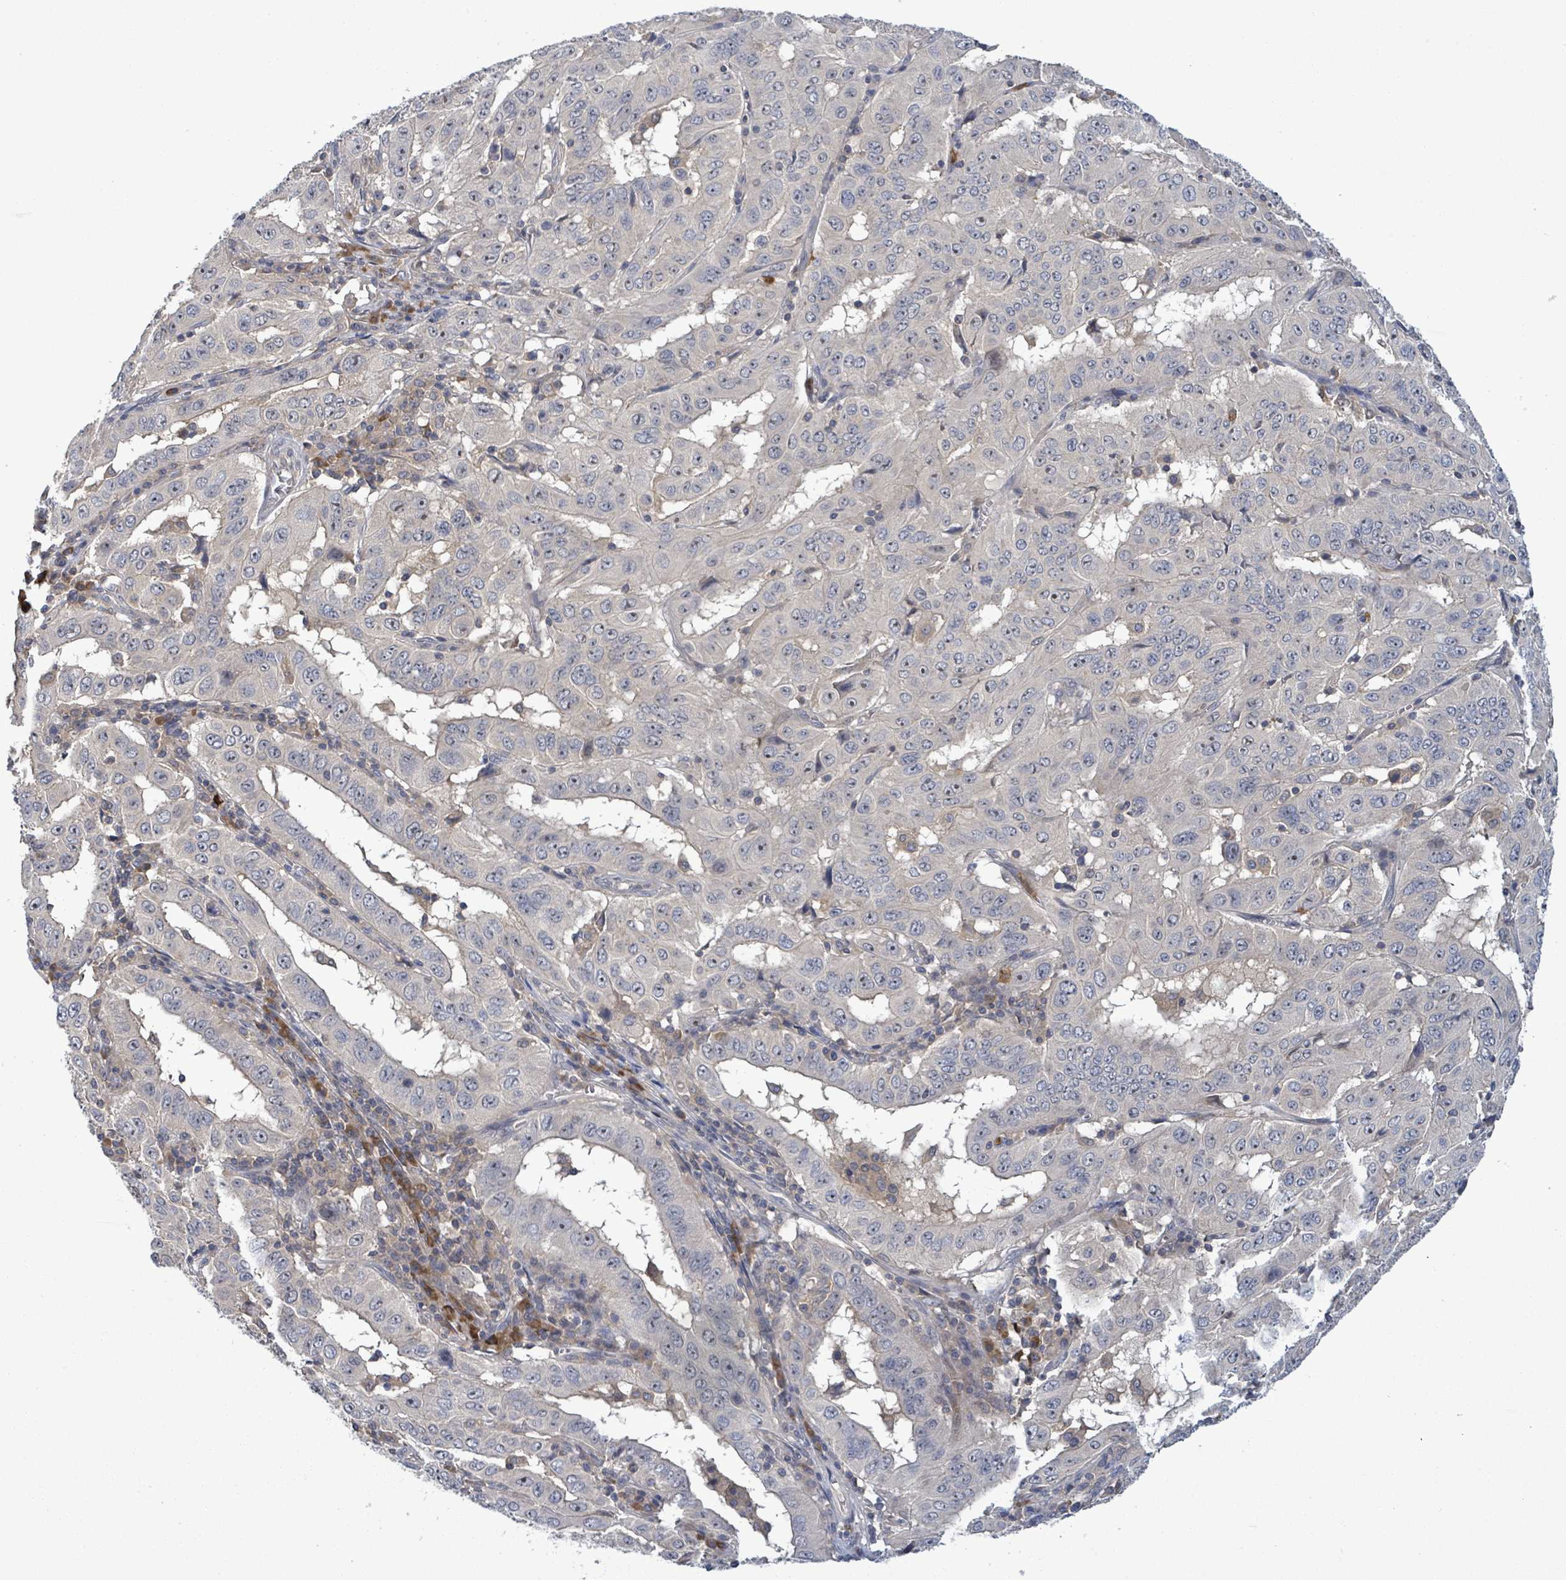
{"staining": {"intensity": "negative", "quantity": "none", "location": "none"}, "tissue": "pancreatic cancer", "cell_type": "Tumor cells", "image_type": "cancer", "snomed": [{"axis": "morphology", "description": "Adenocarcinoma, NOS"}, {"axis": "topography", "description": "Pancreas"}], "caption": "The histopathology image shows no staining of tumor cells in adenocarcinoma (pancreatic).", "gene": "SERPINE3", "patient": {"sex": "male", "age": 63}}